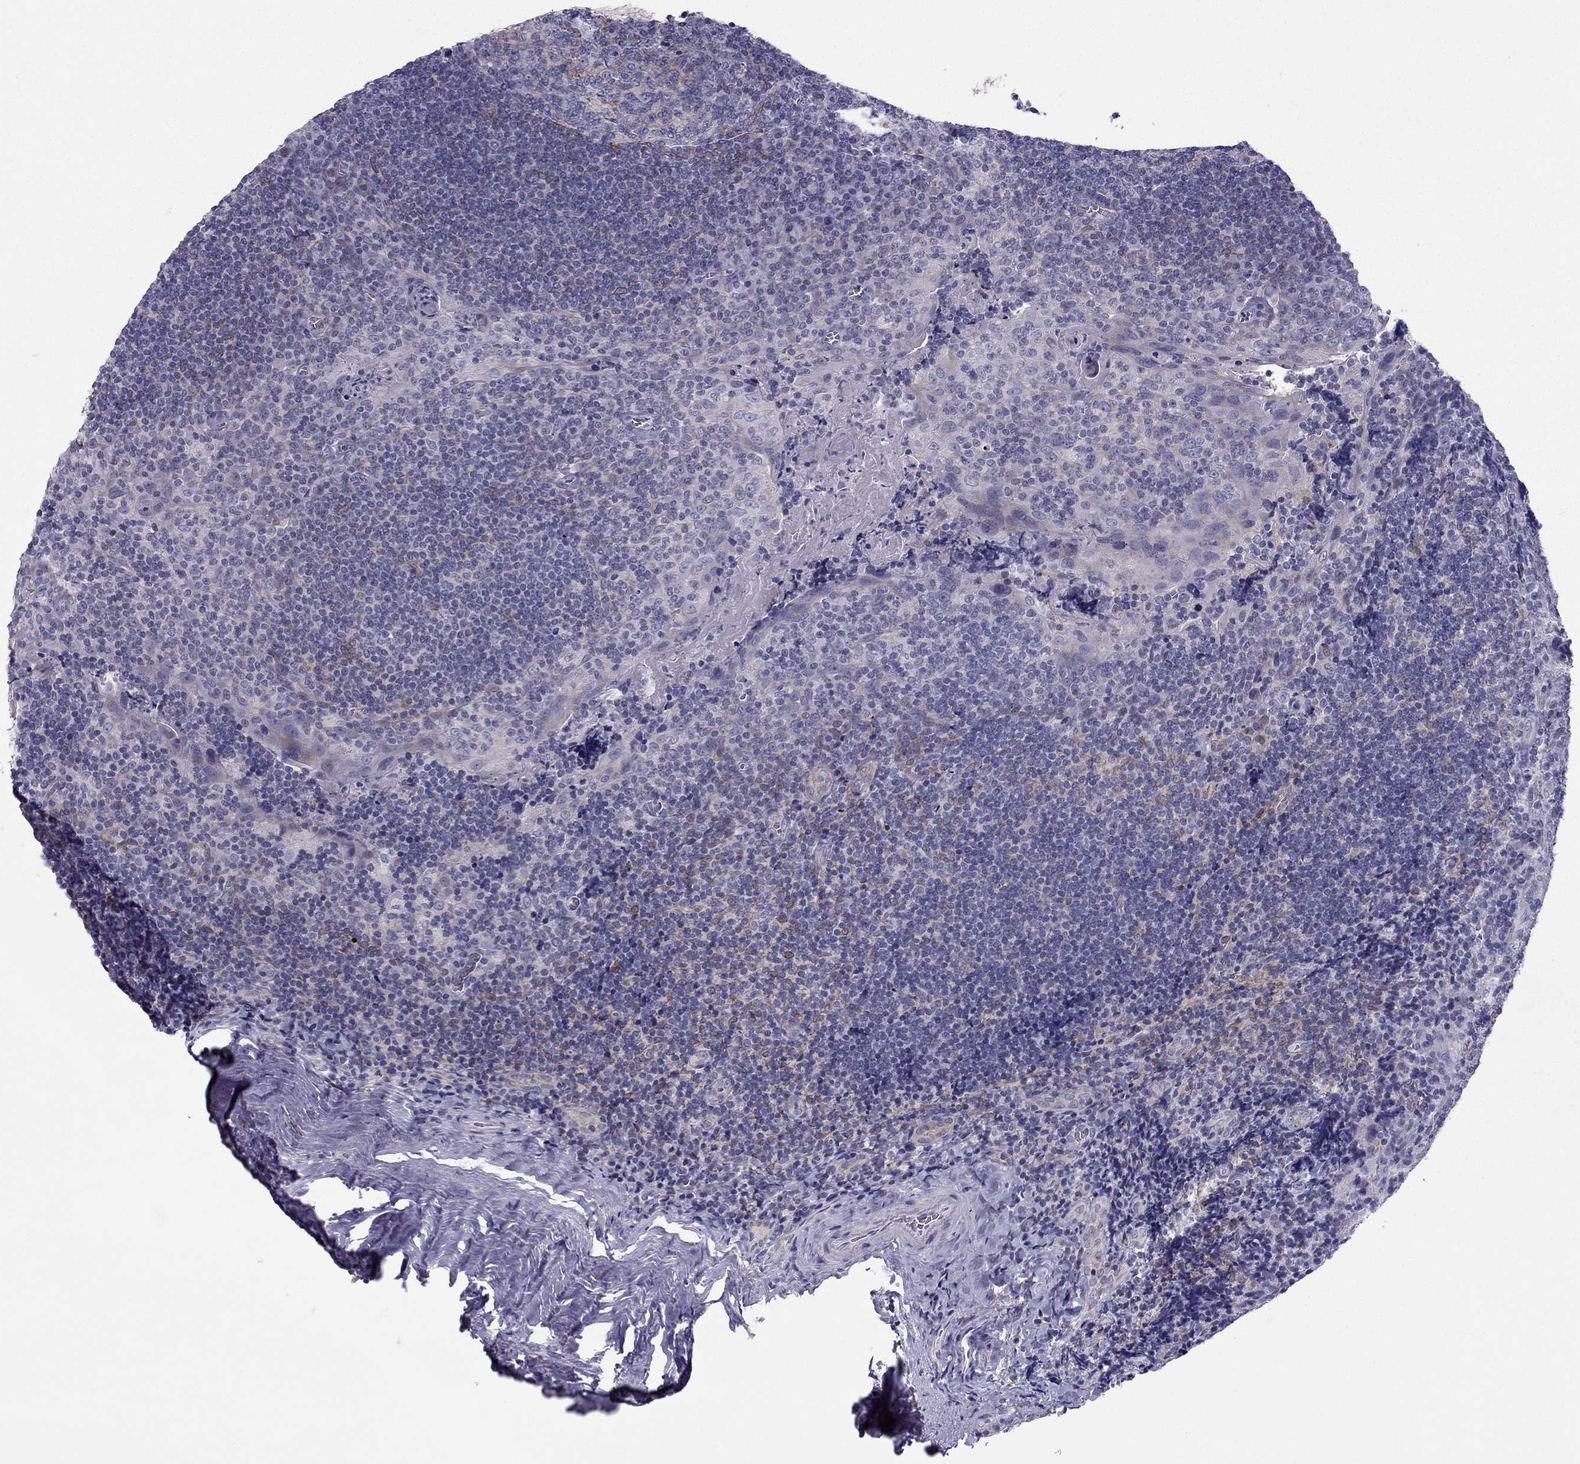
{"staining": {"intensity": "weak", "quantity": "<25%", "location": "cytoplasmic/membranous"}, "tissue": "tonsil", "cell_type": "Germinal center cells", "image_type": "normal", "snomed": [{"axis": "morphology", "description": "Normal tissue, NOS"}, {"axis": "morphology", "description": "Inflammation, NOS"}, {"axis": "topography", "description": "Tonsil"}], "caption": "This is an immunohistochemistry (IHC) image of unremarkable human tonsil. There is no expression in germinal center cells.", "gene": "SYT5", "patient": {"sex": "female", "age": 31}}